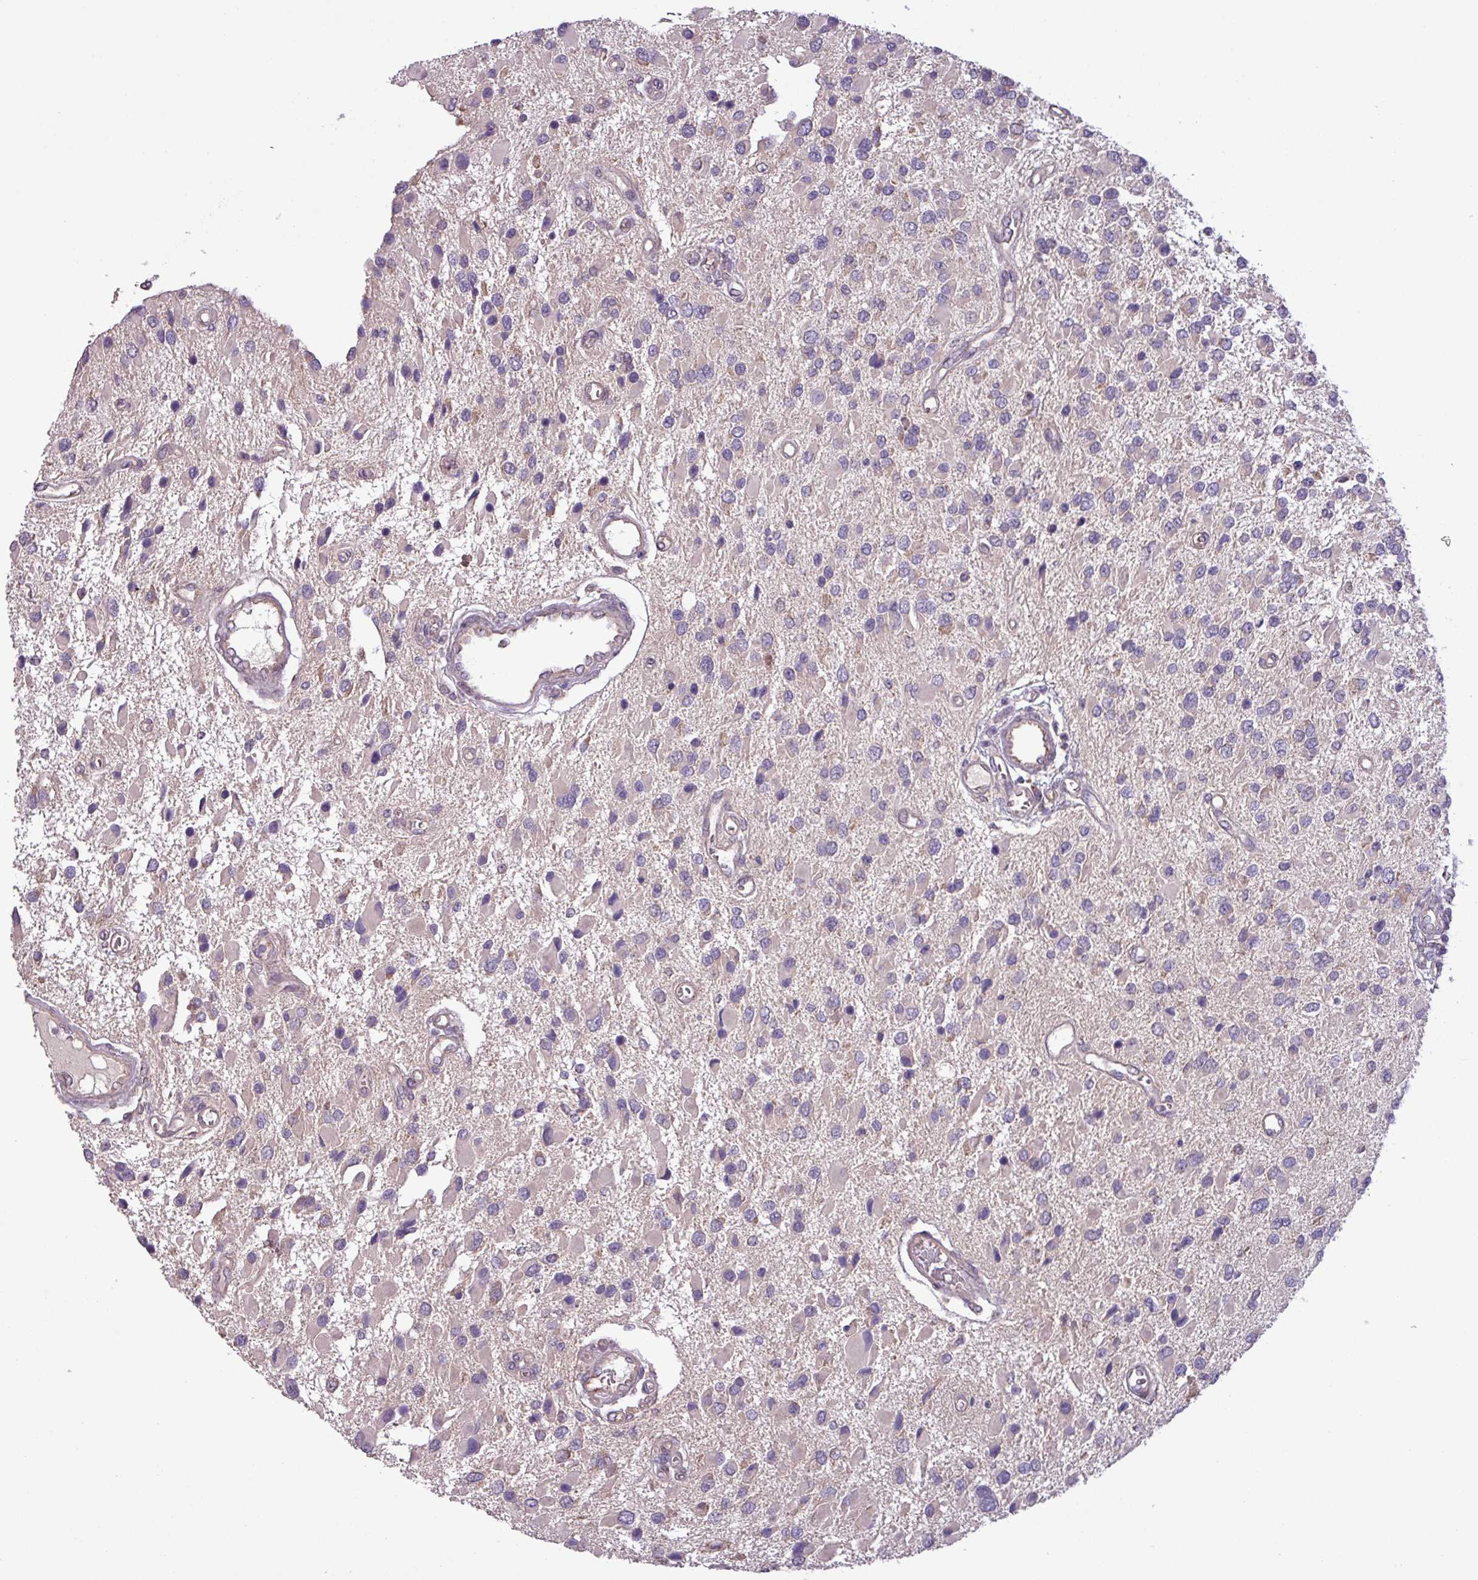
{"staining": {"intensity": "negative", "quantity": "none", "location": "none"}, "tissue": "glioma", "cell_type": "Tumor cells", "image_type": "cancer", "snomed": [{"axis": "morphology", "description": "Glioma, malignant, High grade"}, {"axis": "topography", "description": "Brain"}], "caption": "This is an immunohistochemistry (IHC) histopathology image of malignant glioma (high-grade). There is no positivity in tumor cells.", "gene": "C20orf27", "patient": {"sex": "male", "age": 53}}